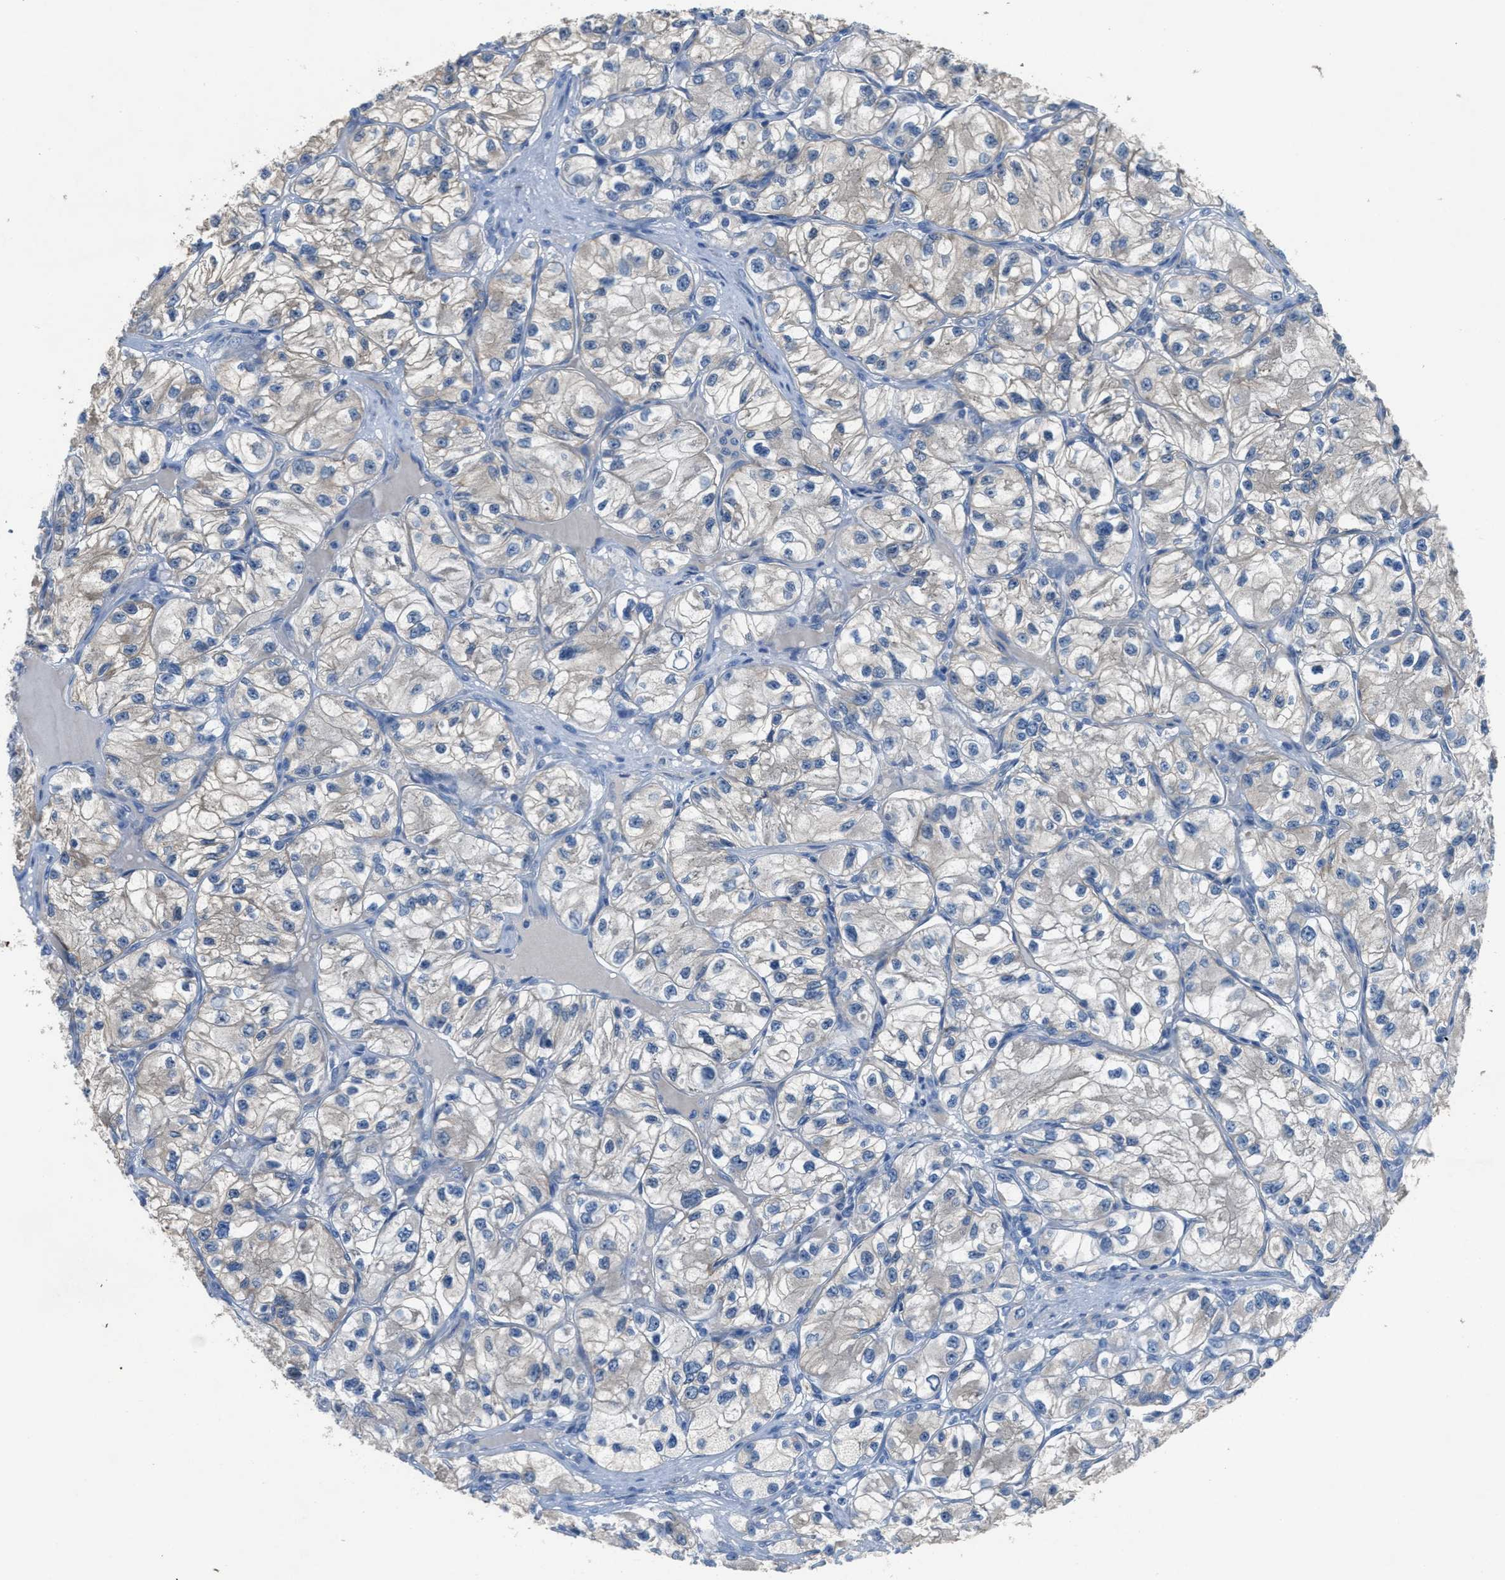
{"staining": {"intensity": "strong", "quantity": "25%-75%", "location": "cytoplasmic/membranous"}, "tissue": "renal cancer", "cell_type": "Tumor cells", "image_type": "cancer", "snomed": [{"axis": "morphology", "description": "Adenocarcinoma, NOS"}, {"axis": "topography", "description": "Kidney"}], "caption": "Renal adenocarcinoma tissue exhibits strong cytoplasmic/membranous positivity in approximately 25%-75% of tumor cells, visualized by immunohistochemistry.", "gene": "UBA5", "patient": {"sex": "female", "age": 57}}